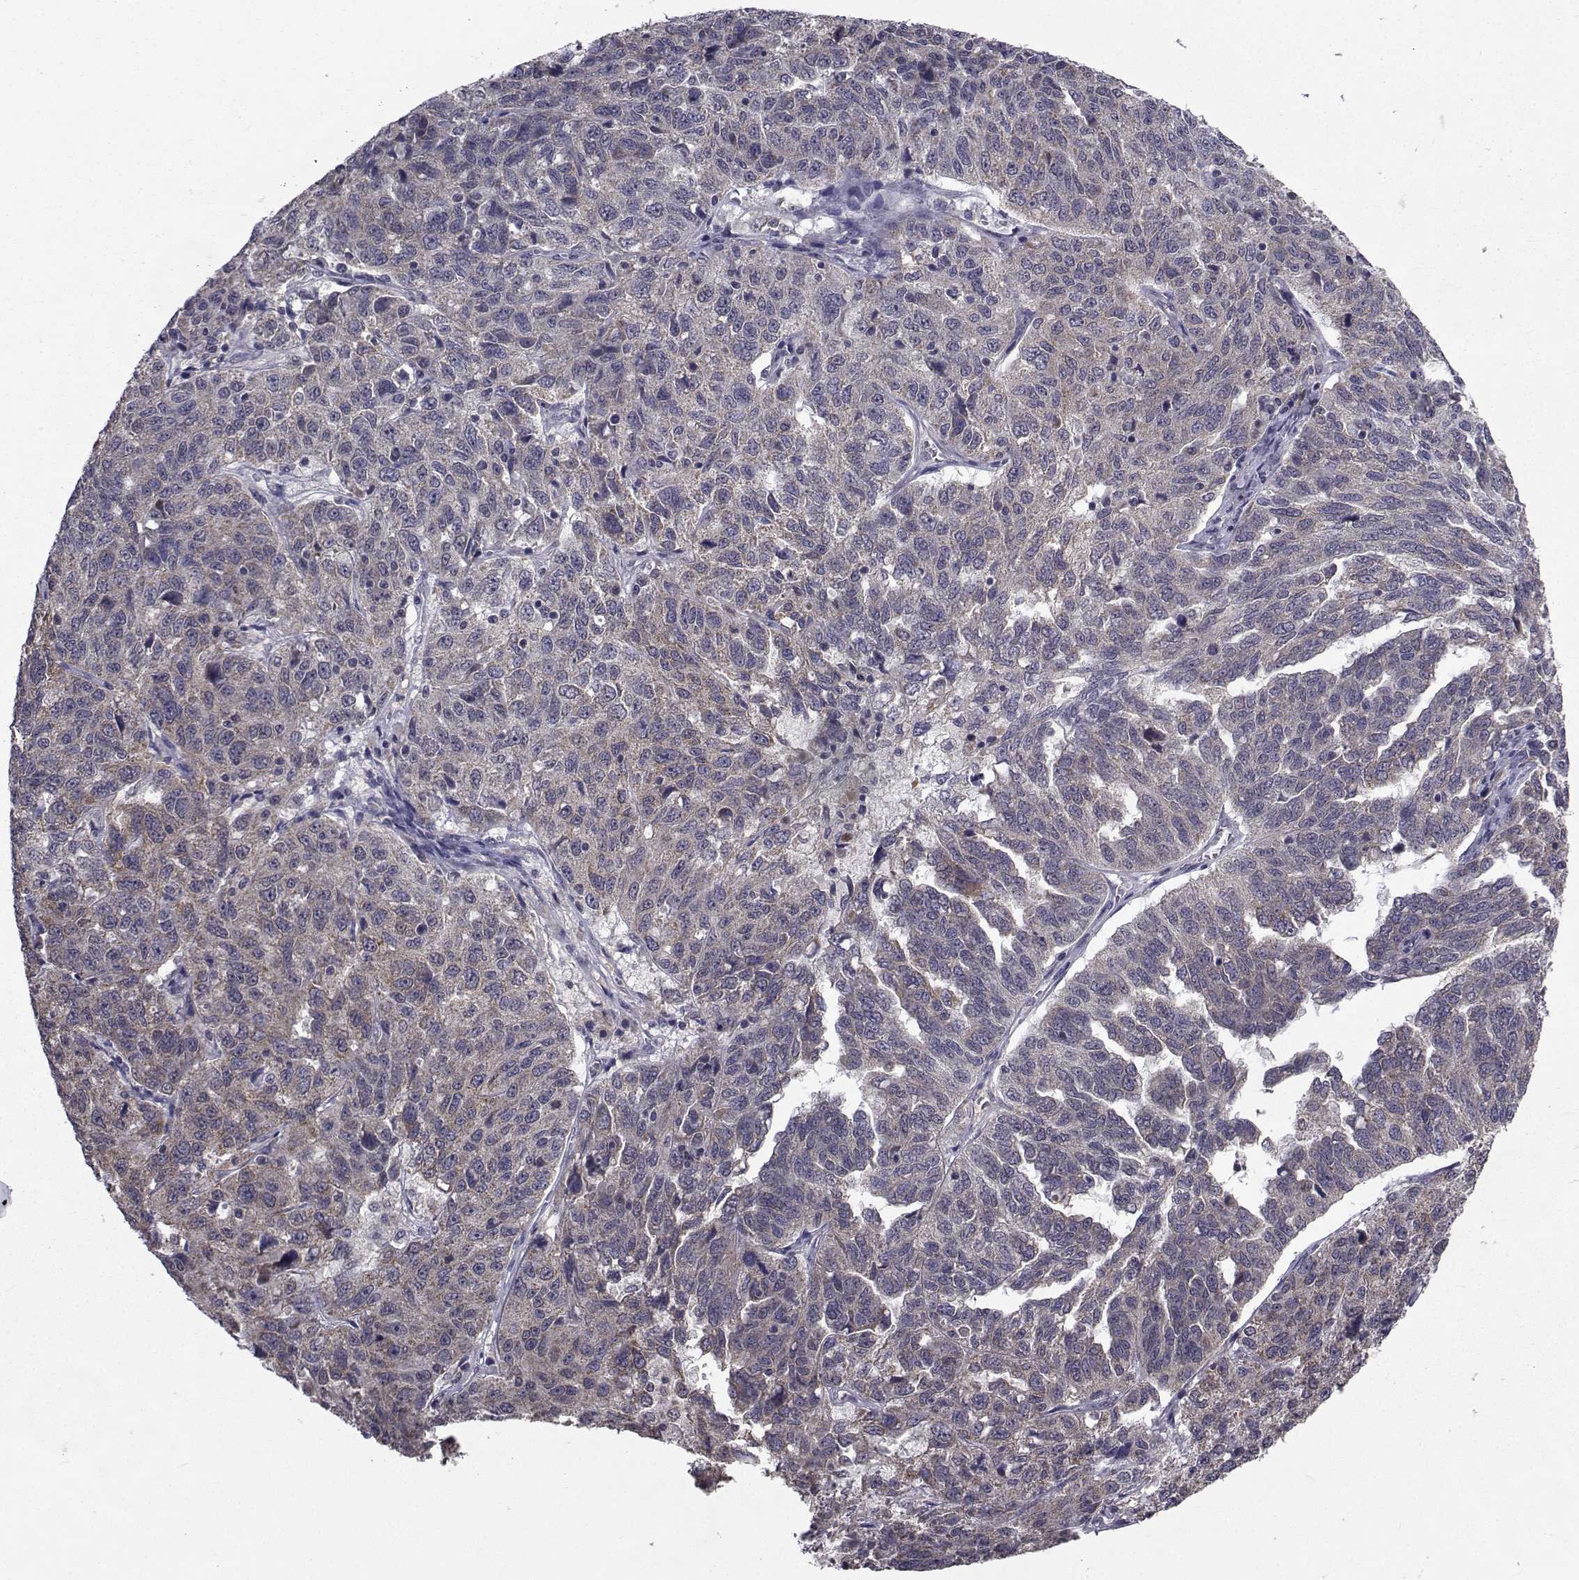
{"staining": {"intensity": "weak", "quantity": "25%-75%", "location": "cytoplasmic/membranous"}, "tissue": "ovarian cancer", "cell_type": "Tumor cells", "image_type": "cancer", "snomed": [{"axis": "morphology", "description": "Cystadenocarcinoma, serous, NOS"}, {"axis": "topography", "description": "Ovary"}], "caption": "Brown immunohistochemical staining in ovarian cancer displays weak cytoplasmic/membranous expression in about 25%-75% of tumor cells.", "gene": "CYP2S1", "patient": {"sex": "female", "age": 71}}